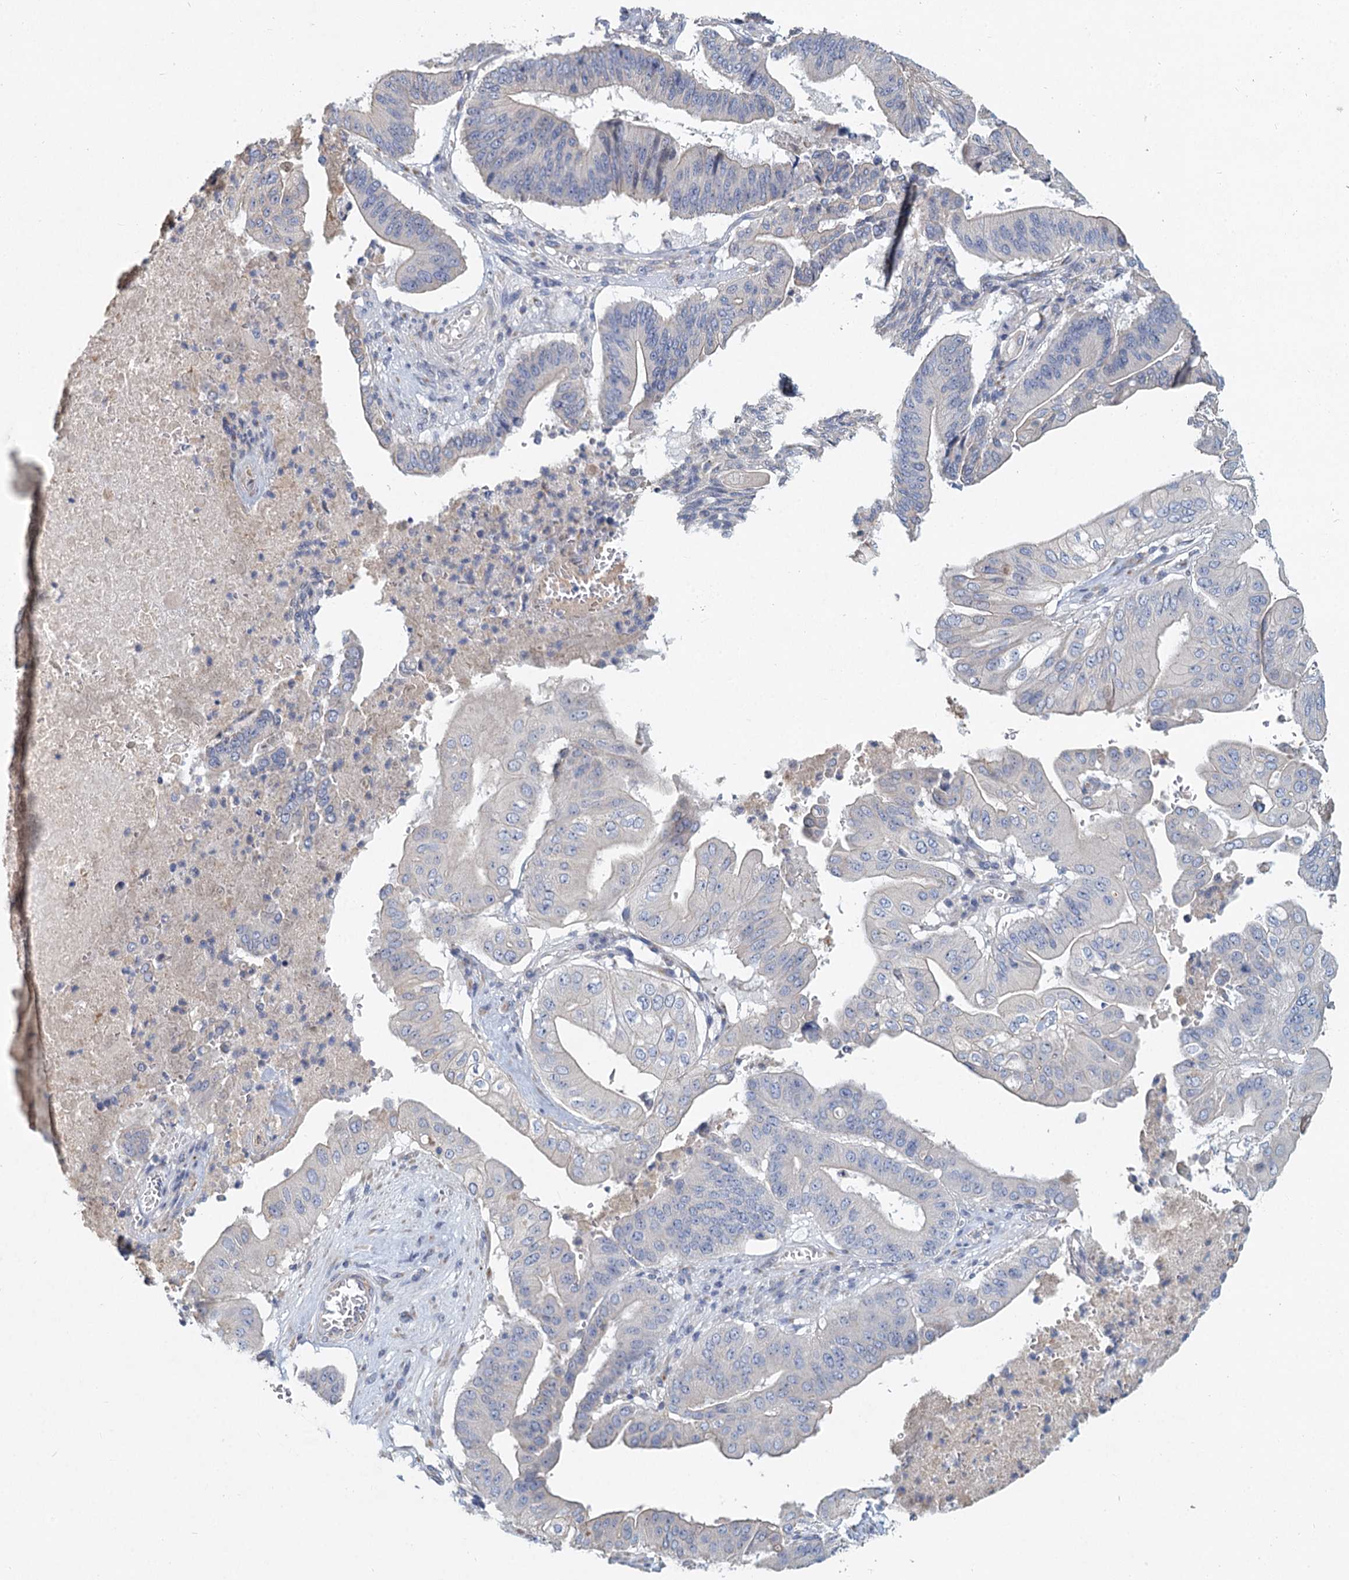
{"staining": {"intensity": "negative", "quantity": "none", "location": "none"}, "tissue": "pancreatic cancer", "cell_type": "Tumor cells", "image_type": "cancer", "snomed": [{"axis": "morphology", "description": "Adenocarcinoma, NOS"}, {"axis": "topography", "description": "Pancreas"}], "caption": "Image shows no significant protein staining in tumor cells of adenocarcinoma (pancreatic).", "gene": "HES2", "patient": {"sex": "female", "age": 77}}